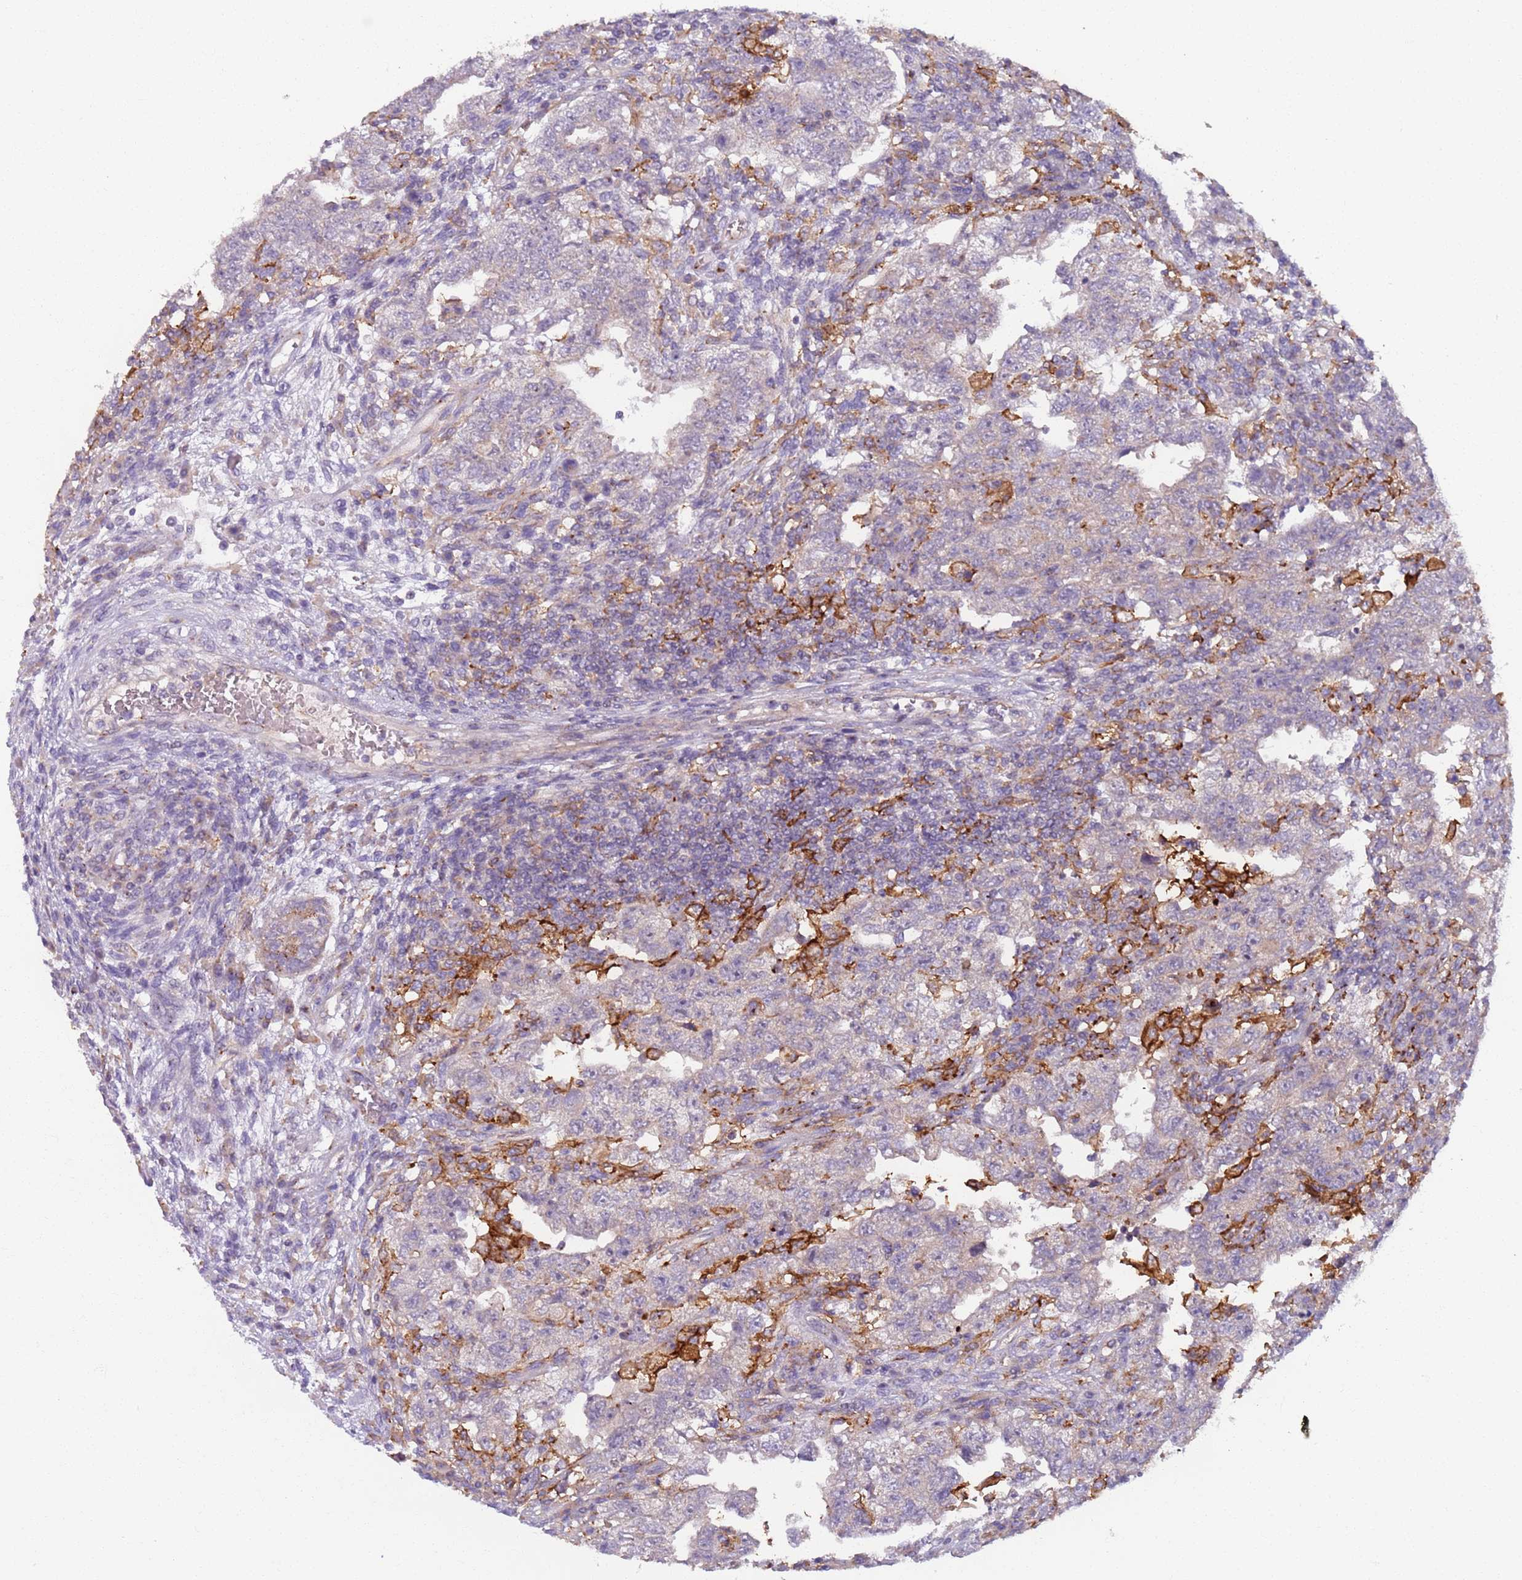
{"staining": {"intensity": "strong", "quantity": "<25%", "location": "cytoplasmic/membranous"}, "tissue": "testis cancer", "cell_type": "Tumor cells", "image_type": "cancer", "snomed": [{"axis": "morphology", "description": "Carcinoma, Embryonal, NOS"}, {"axis": "topography", "description": "Testis"}], "caption": "Brown immunohistochemical staining in embryonal carcinoma (testis) displays strong cytoplasmic/membranous staining in about <25% of tumor cells.", "gene": "AKTIP", "patient": {"sex": "male", "age": 26}}